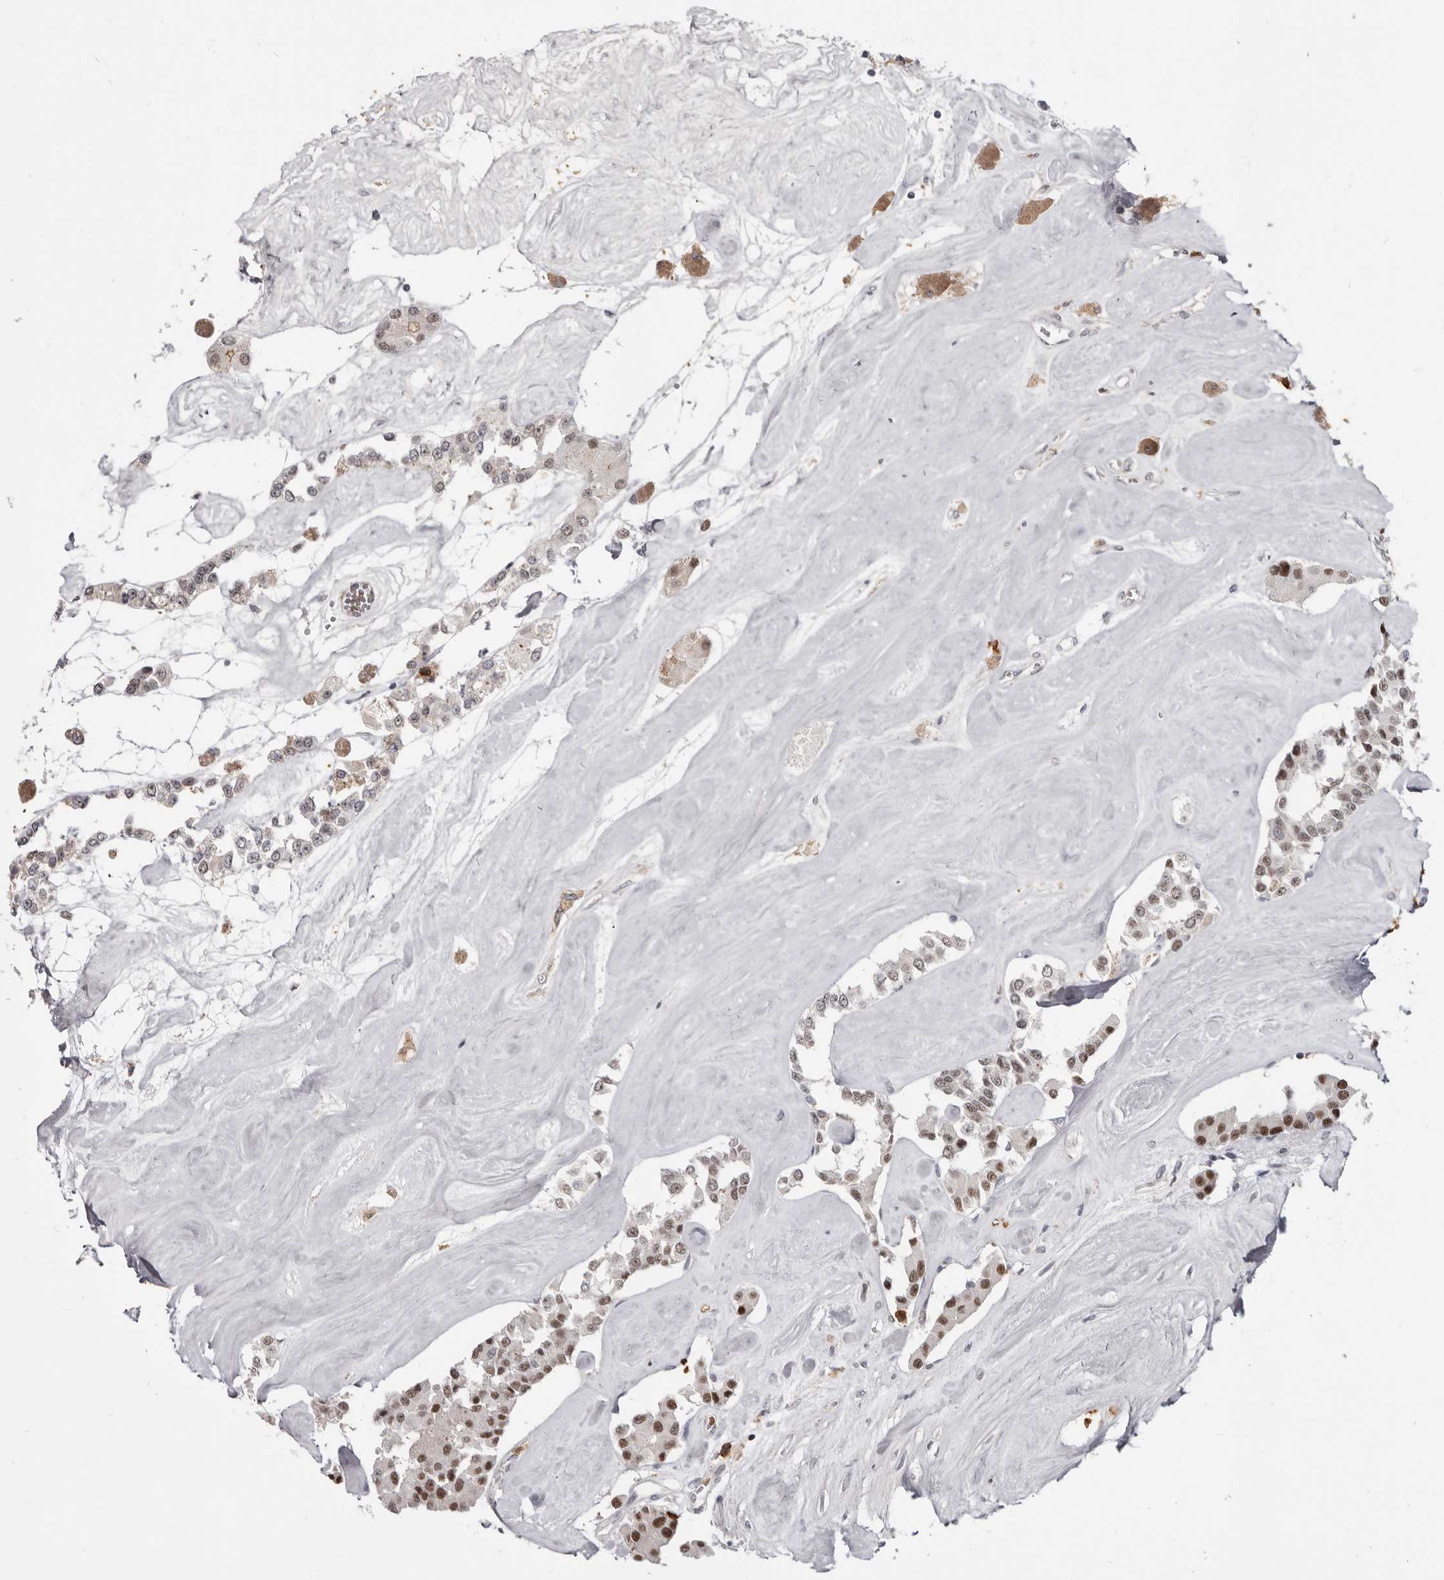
{"staining": {"intensity": "strong", "quantity": ">75%", "location": "nuclear"}, "tissue": "carcinoid", "cell_type": "Tumor cells", "image_type": "cancer", "snomed": [{"axis": "morphology", "description": "Carcinoid, malignant, NOS"}, {"axis": "topography", "description": "Pancreas"}], "caption": "An immunohistochemistry (IHC) micrograph of neoplastic tissue is shown. Protein staining in brown labels strong nuclear positivity in malignant carcinoid within tumor cells. The protein of interest is stained brown, and the nuclei are stained in blue (DAB IHC with brightfield microscopy, high magnification).", "gene": "CGN", "patient": {"sex": "male", "age": 41}}